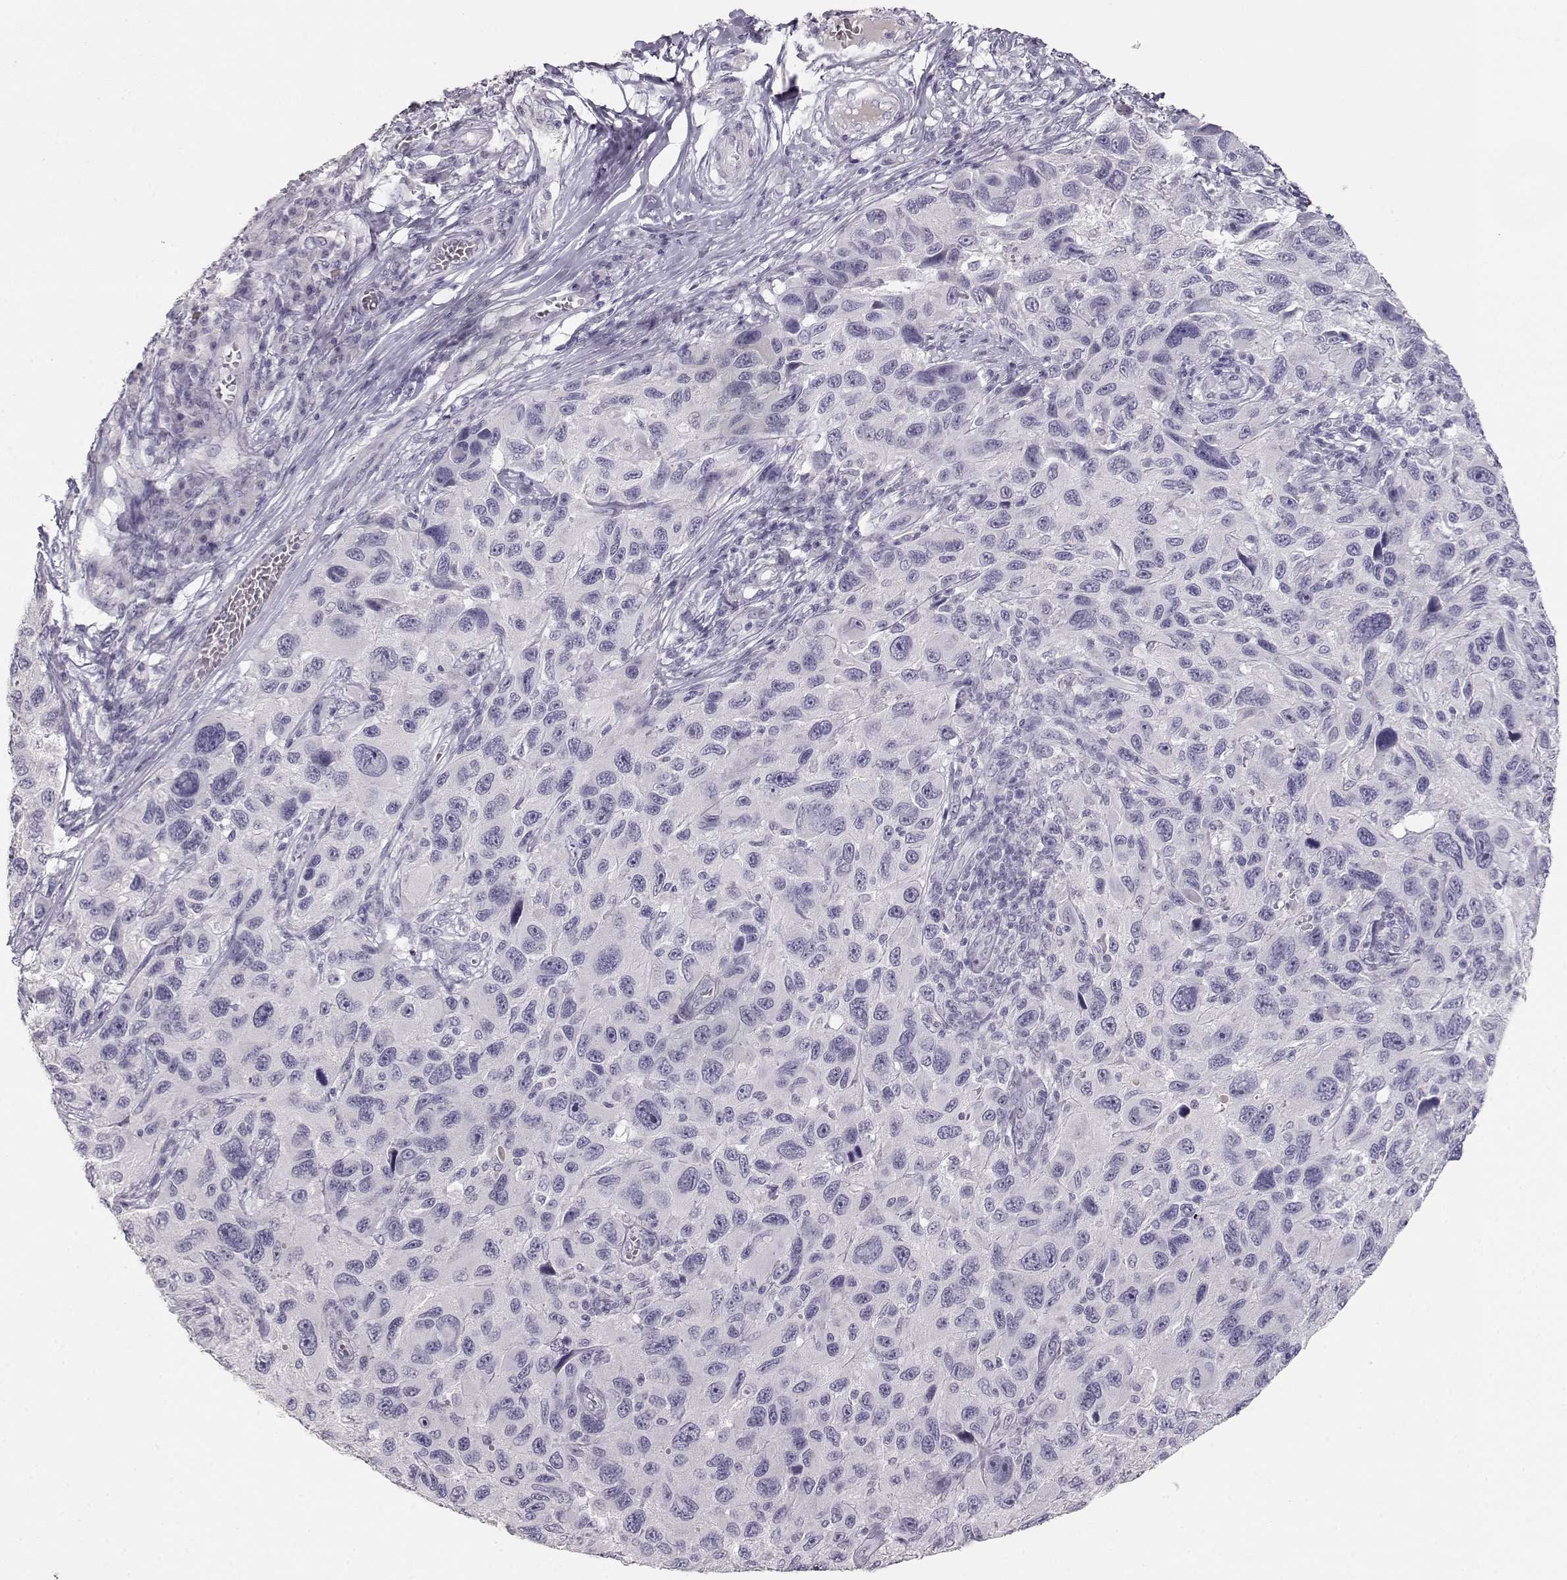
{"staining": {"intensity": "negative", "quantity": "none", "location": "none"}, "tissue": "melanoma", "cell_type": "Tumor cells", "image_type": "cancer", "snomed": [{"axis": "morphology", "description": "Malignant melanoma, NOS"}, {"axis": "topography", "description": "Skin"}], "caption": "Tumor cells are negative for protein expression in human melanoma. Nuclei are stained in blue.", "gene": "TKTL1", "patient": {"sex": "male", "age": 53}}